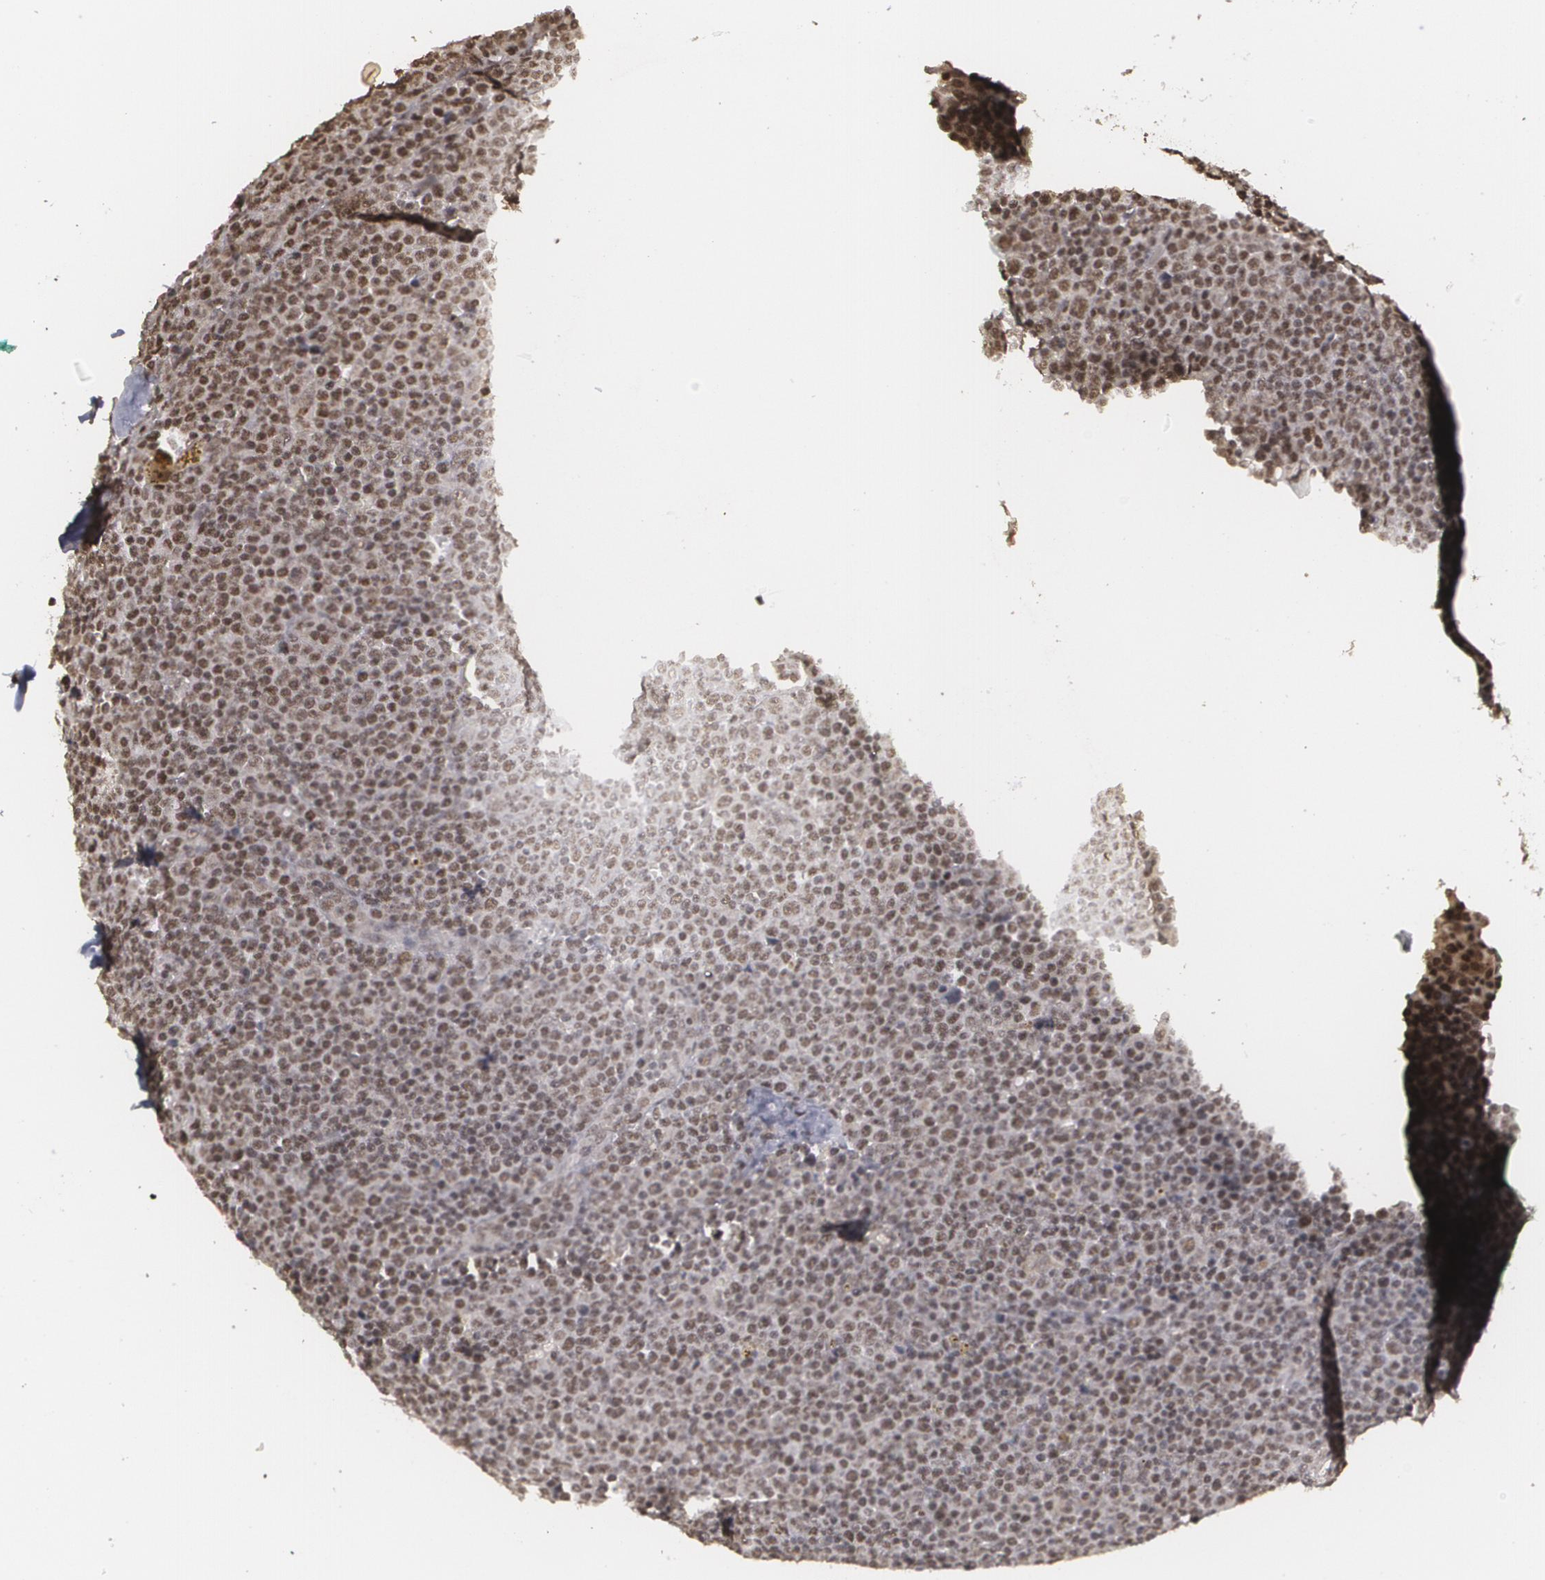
{"staining": {"intensity": "strong", "quantity": "25%-75%", "location": "nuclear"}, "tissue": "lymphoma", "cell_type": "Tumor cells", "image_type": "cancer", "snomed": [{"axis": "morphology", "description": "Malignant lymphoma, non-Hodgkin's type, Low grade"}, {"axis": "topography", "description": "Lymph node"}], "caption": "Brown immunohistochemical staining in human malignant lymphoma, non-Hodgkin's type (low-grade) displays strong nuclear positivity in approximately 25%-75% of tumor cells.", "gene": "RXRB", "patient": {"sex": "male", "age": 50}}